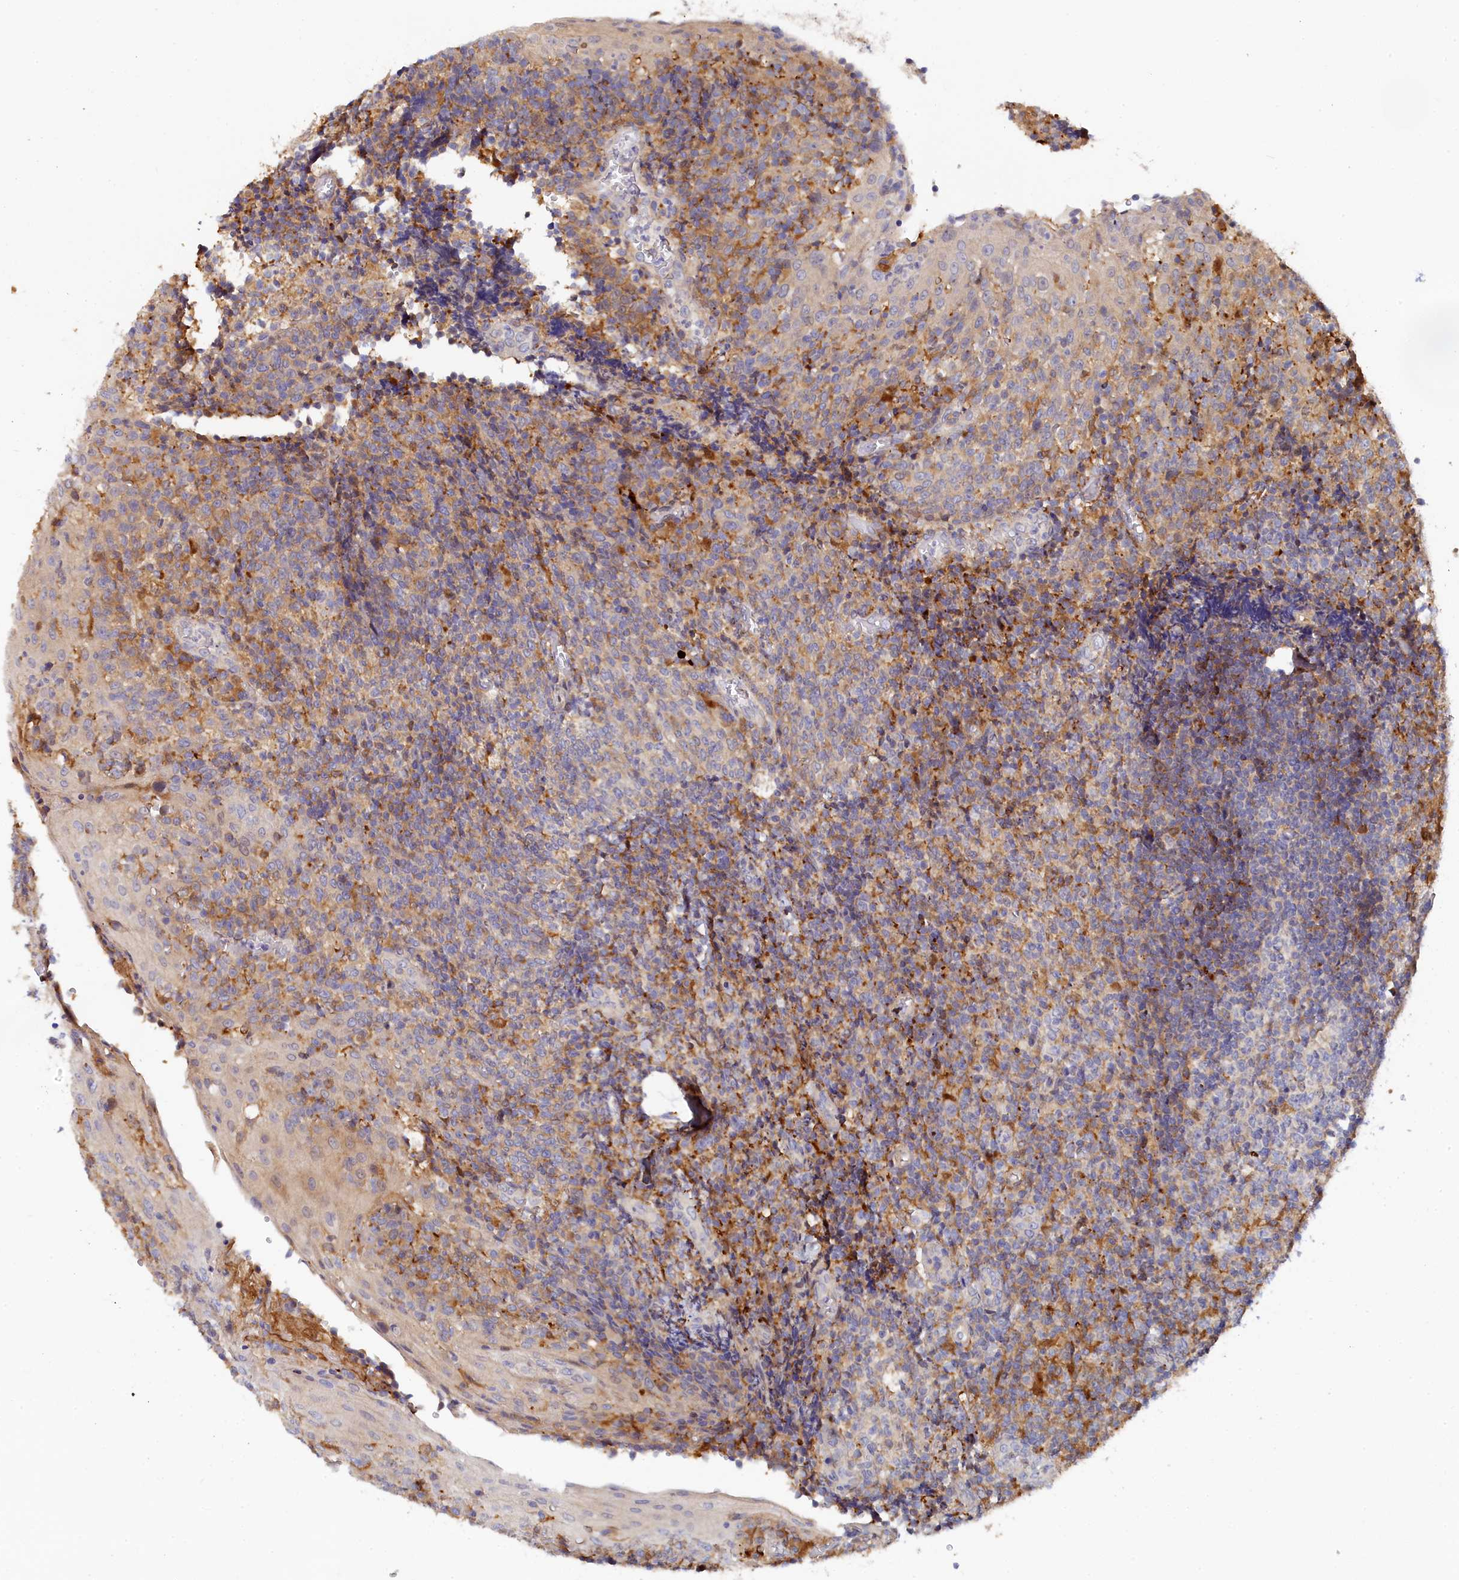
{"staining": {"intensity": "negative", "quantity": "none", "location": "none"}, "tissue": "tonsil", "cell_type": "Germinal center cells", "image_type": "normal", "snomed": [{"axis": "morphology", "description": "Normal tissue, NOS"}, {"axis": "topography", "description": "Tonsil"}], "caption": "Immunohistochemistry of normal human tonsil reveals no expression in germinal center cells.", "gene": "SPATA5L1", "patient": {"sex": "female", "age": 19}}